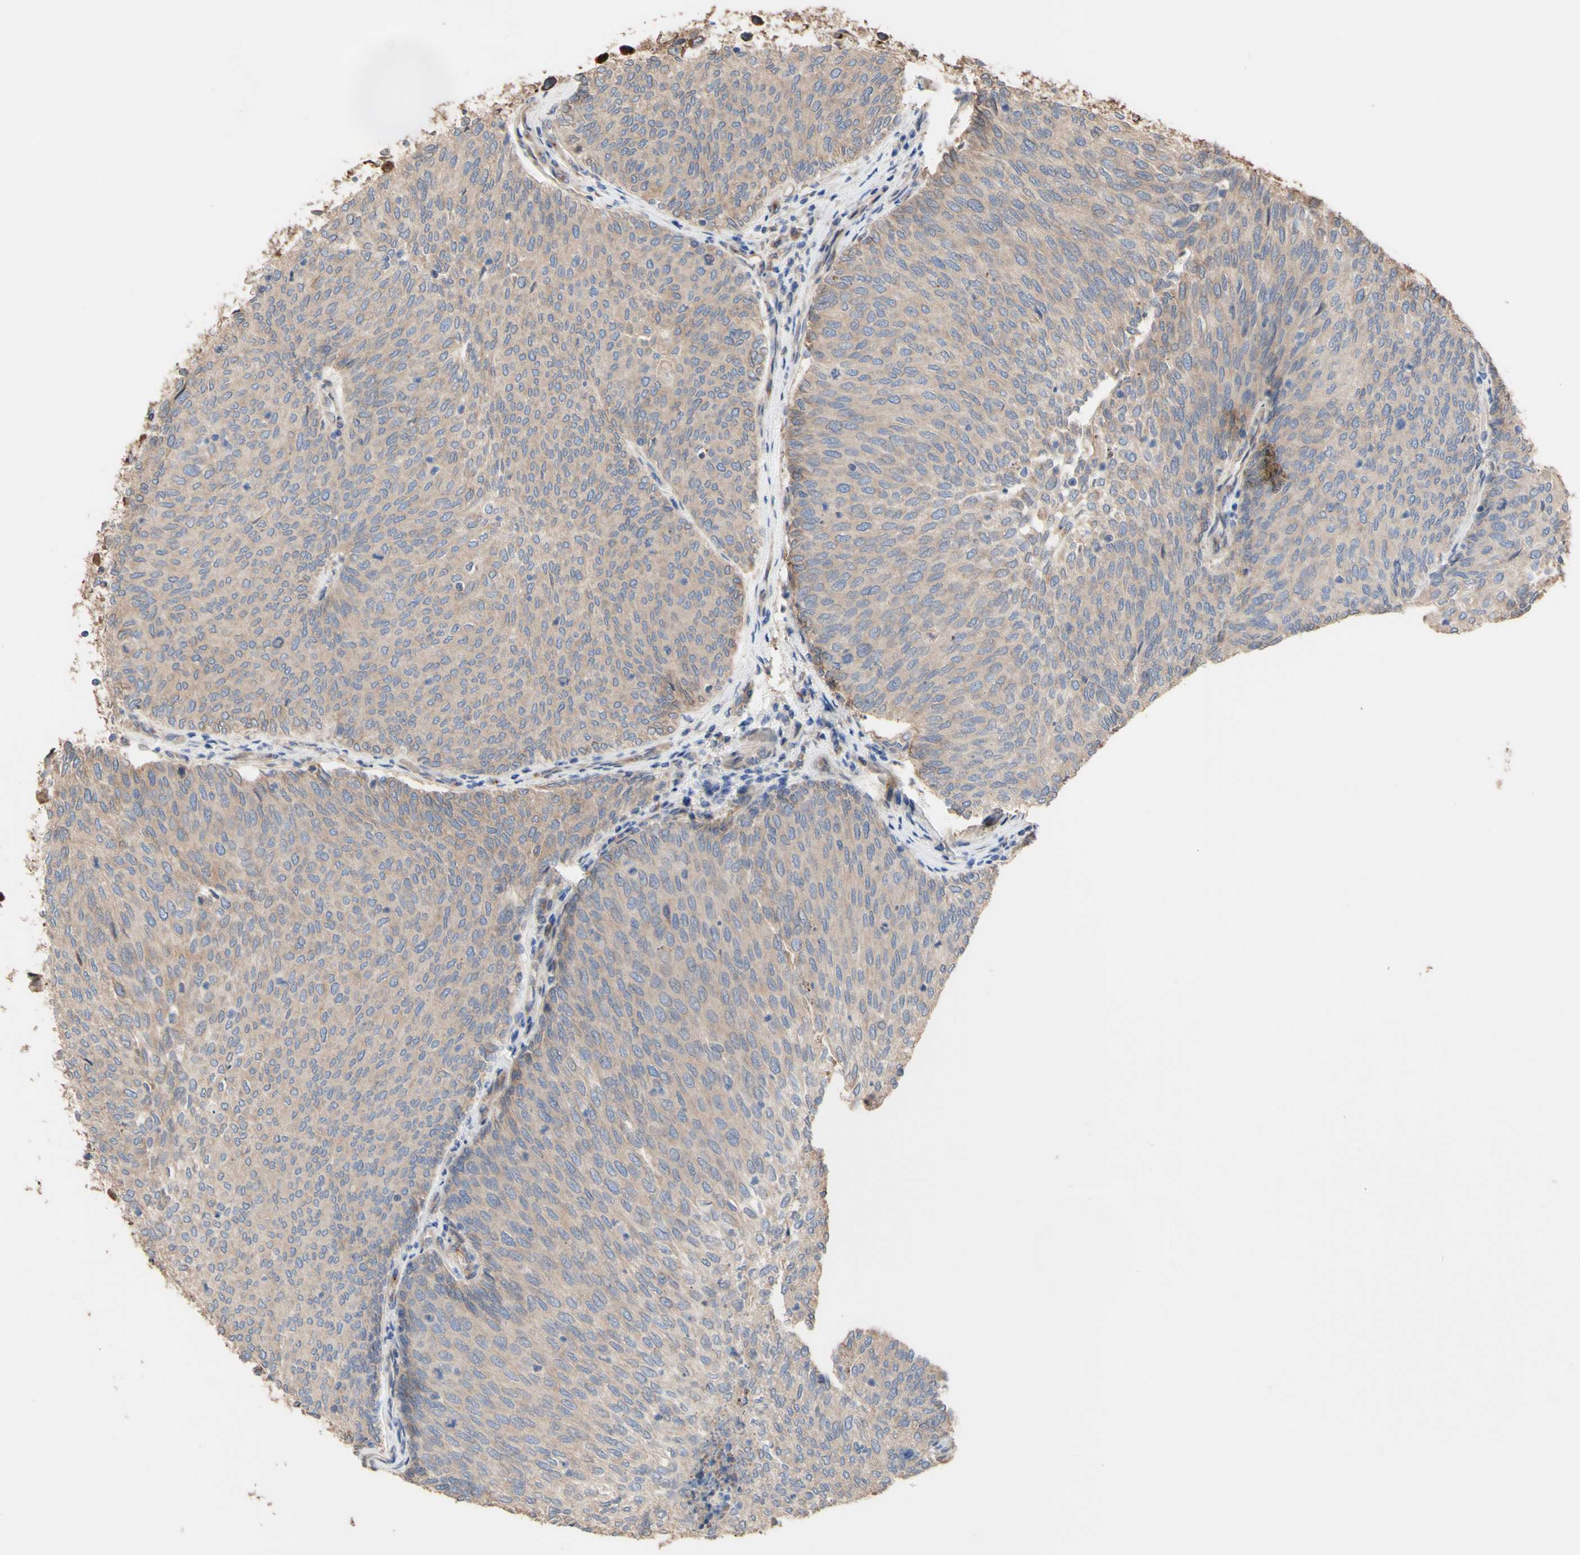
{"staining": {"intensity": "weak", "quantity": ">75%", "location": "cytoplasmic/membranous"}, "tissue": "urothelial cancer", "cell_type": "Tumor cells", "image_type": "cancer", "snomed": [{"axis": "morphology", "description": "Urothelial carcinoma, Low grade"}, {"axis": "topography", "description": "Urinary bladder"}], "caption": "High-magnification brightfield microscopy of low-grade urothelial carcinoma stained with DAB (3,3'-diaminobenzidine) (brown) and counterstained with hematoxylin (blue). tumor cells exhibit weak cytoplasmic/membranous staining is seen in about>75% of cells.", "gene": "NECTIN3", "patient": {"sex": "female", "age": 79}}